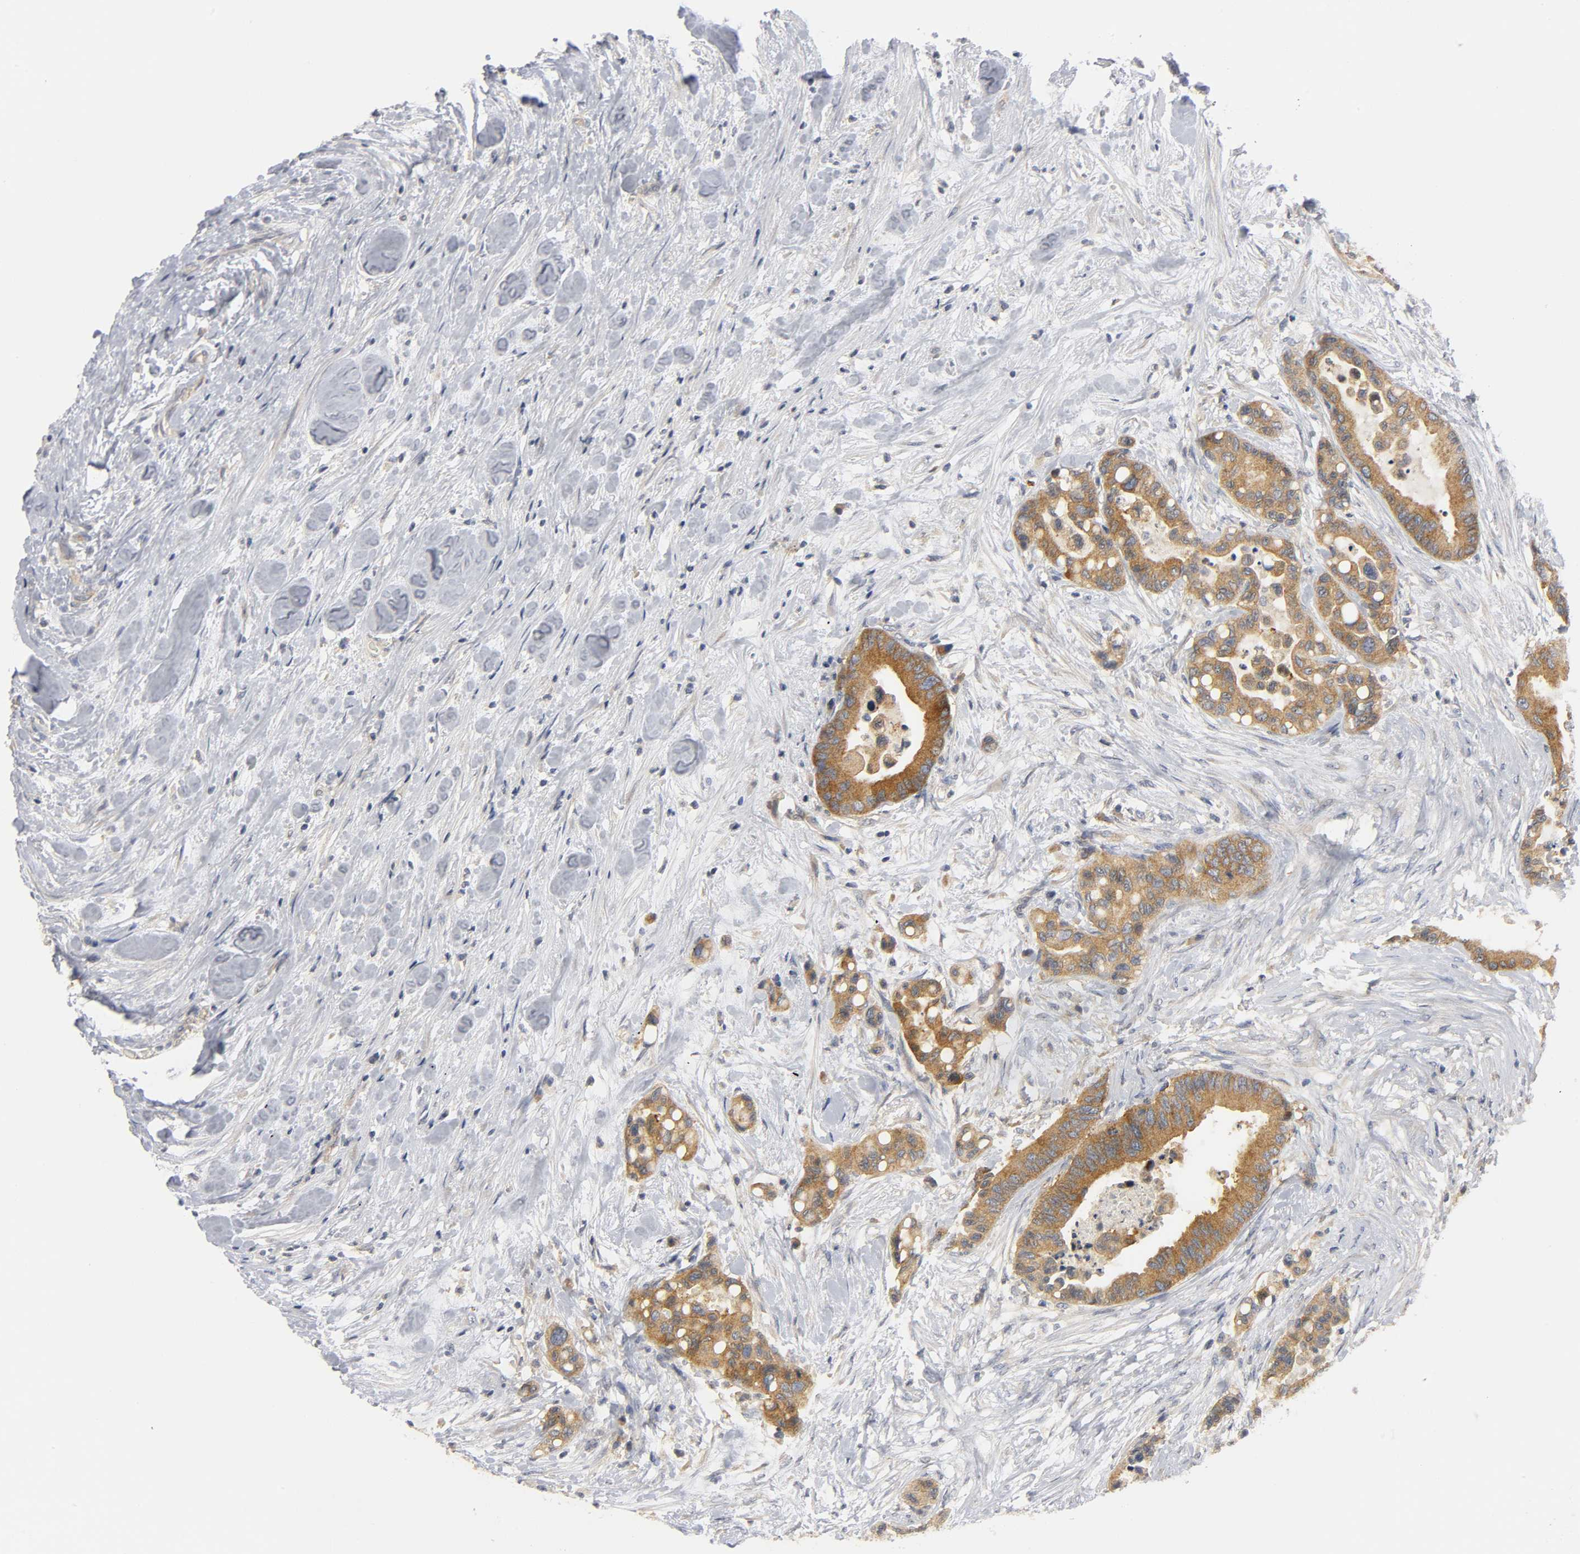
{"staining": {"intensity": "moderate", "quantity": ">75%", "location": "cytoplasmic/membranous"}, "tissue": "colorectal cancer", "cell_type": "Tumor cells", "image_type": "cancer", "snomed": [{"axis": "morphology", "description": "Adenocarcinoma, NOS"}, {"axis": "topography", "description": "Colon"}], "caption": "A micrograph of human colorectal cancer stained for a protein displays moderate cytoplasmic/membranous brown staining in tumor cells. The staining is performed using DAB (3,3'-diaminobenzidine) brown chromogen to label protein expression. The nuclei are counter-stained blue using hematoxylin.", "gene": "HDAC6", "patient": {"sex": "male", "age": 82}}